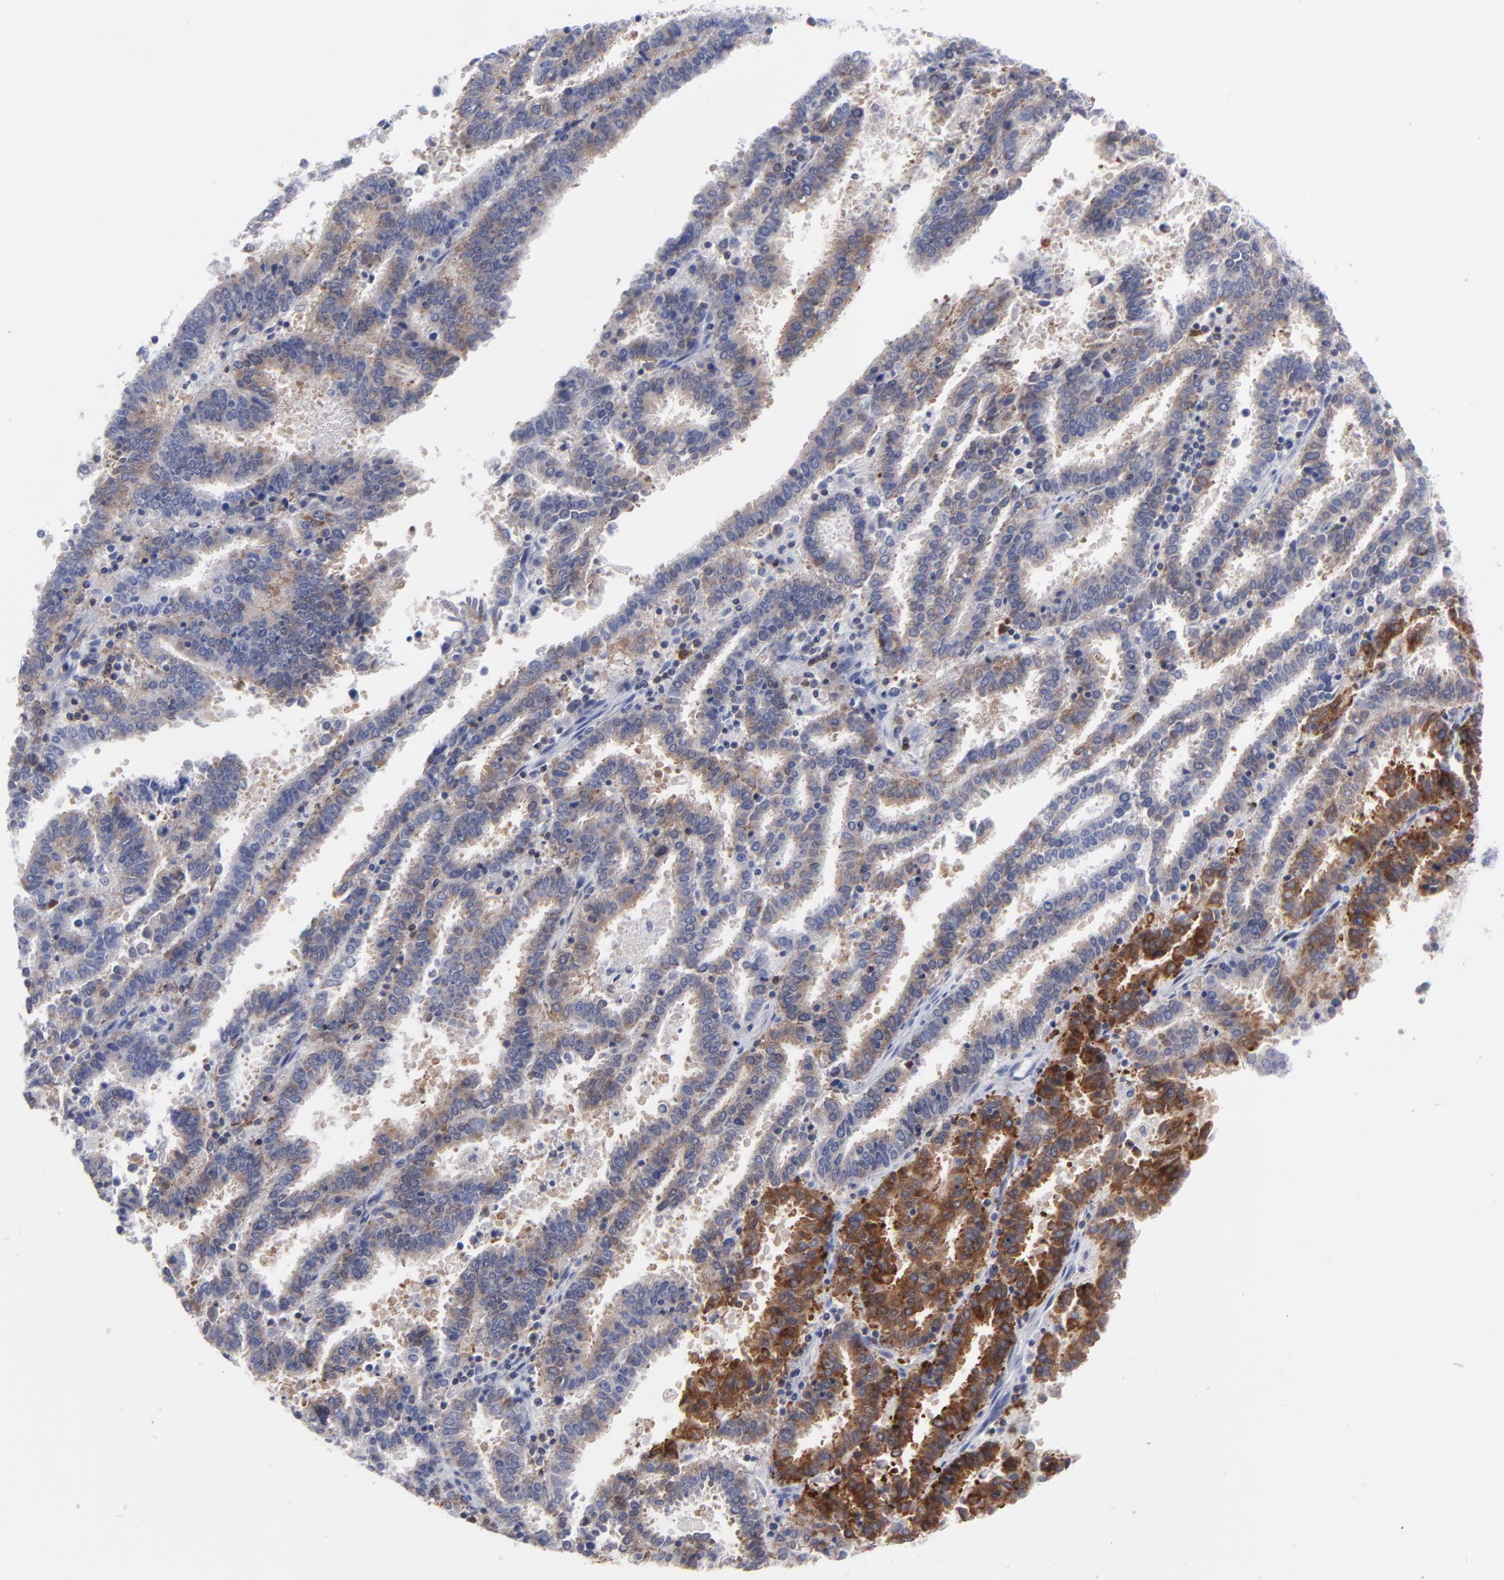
{"staining": {"intensity": "strong", "quantity": "<25%", "location": "cytoplasmic/membranous"}, "tissue": "endometrial cancer", "cell_type": "Tumor cells", "image_type": "cancer", "snomed": [{"axis": "morphology", "description": "Adenocarcinoma, NOS"}, {"axis": "topography", "description": "Uterus"}], "caption": "A brown stain labels strong cytoplasmic/membranous positivity of a protein in human adenocarcinoma (endometrial) tumor cells.", "gene": "NFKBIA", "patient": {"sex": "female", "age": 83}}